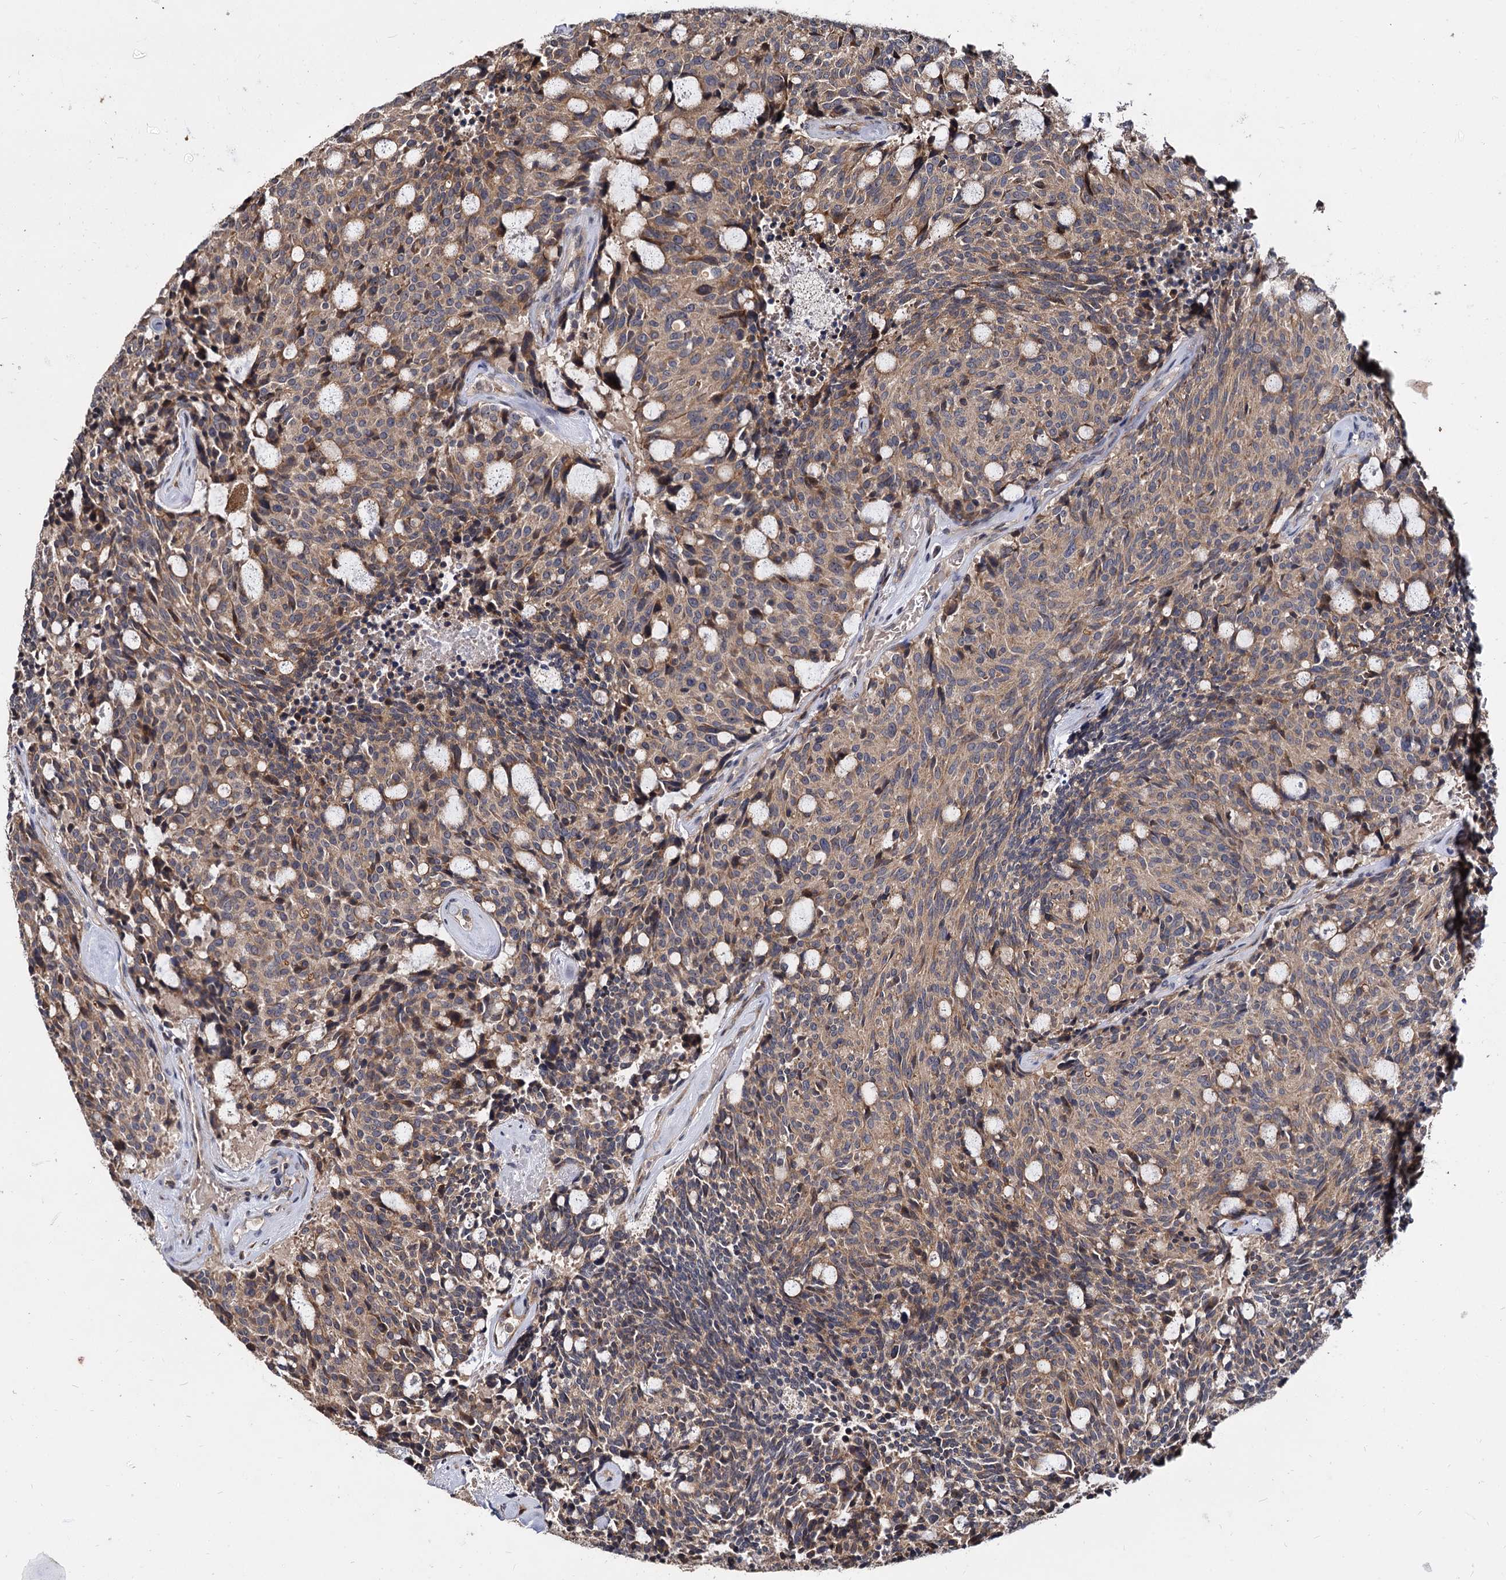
{"staining": {"intensity": "weak", "quantity": ">75%", "location": "cytoplasmic/membranous"}, "tissue": "carcinoid", "cell_type": "Tumor cells", "image_type": "cancer", "snomed": [{"axis": "morphology", "description": "Carcinoid, malignant, NOS"}, {"axis": "topography", "description": "Pancreas"}], "caption": "Carcinoid stained with a protein marker exhibits weak staining in tumor cells.", "gene": "WWC3", "patient": {"sex": "female", "age": 54}}